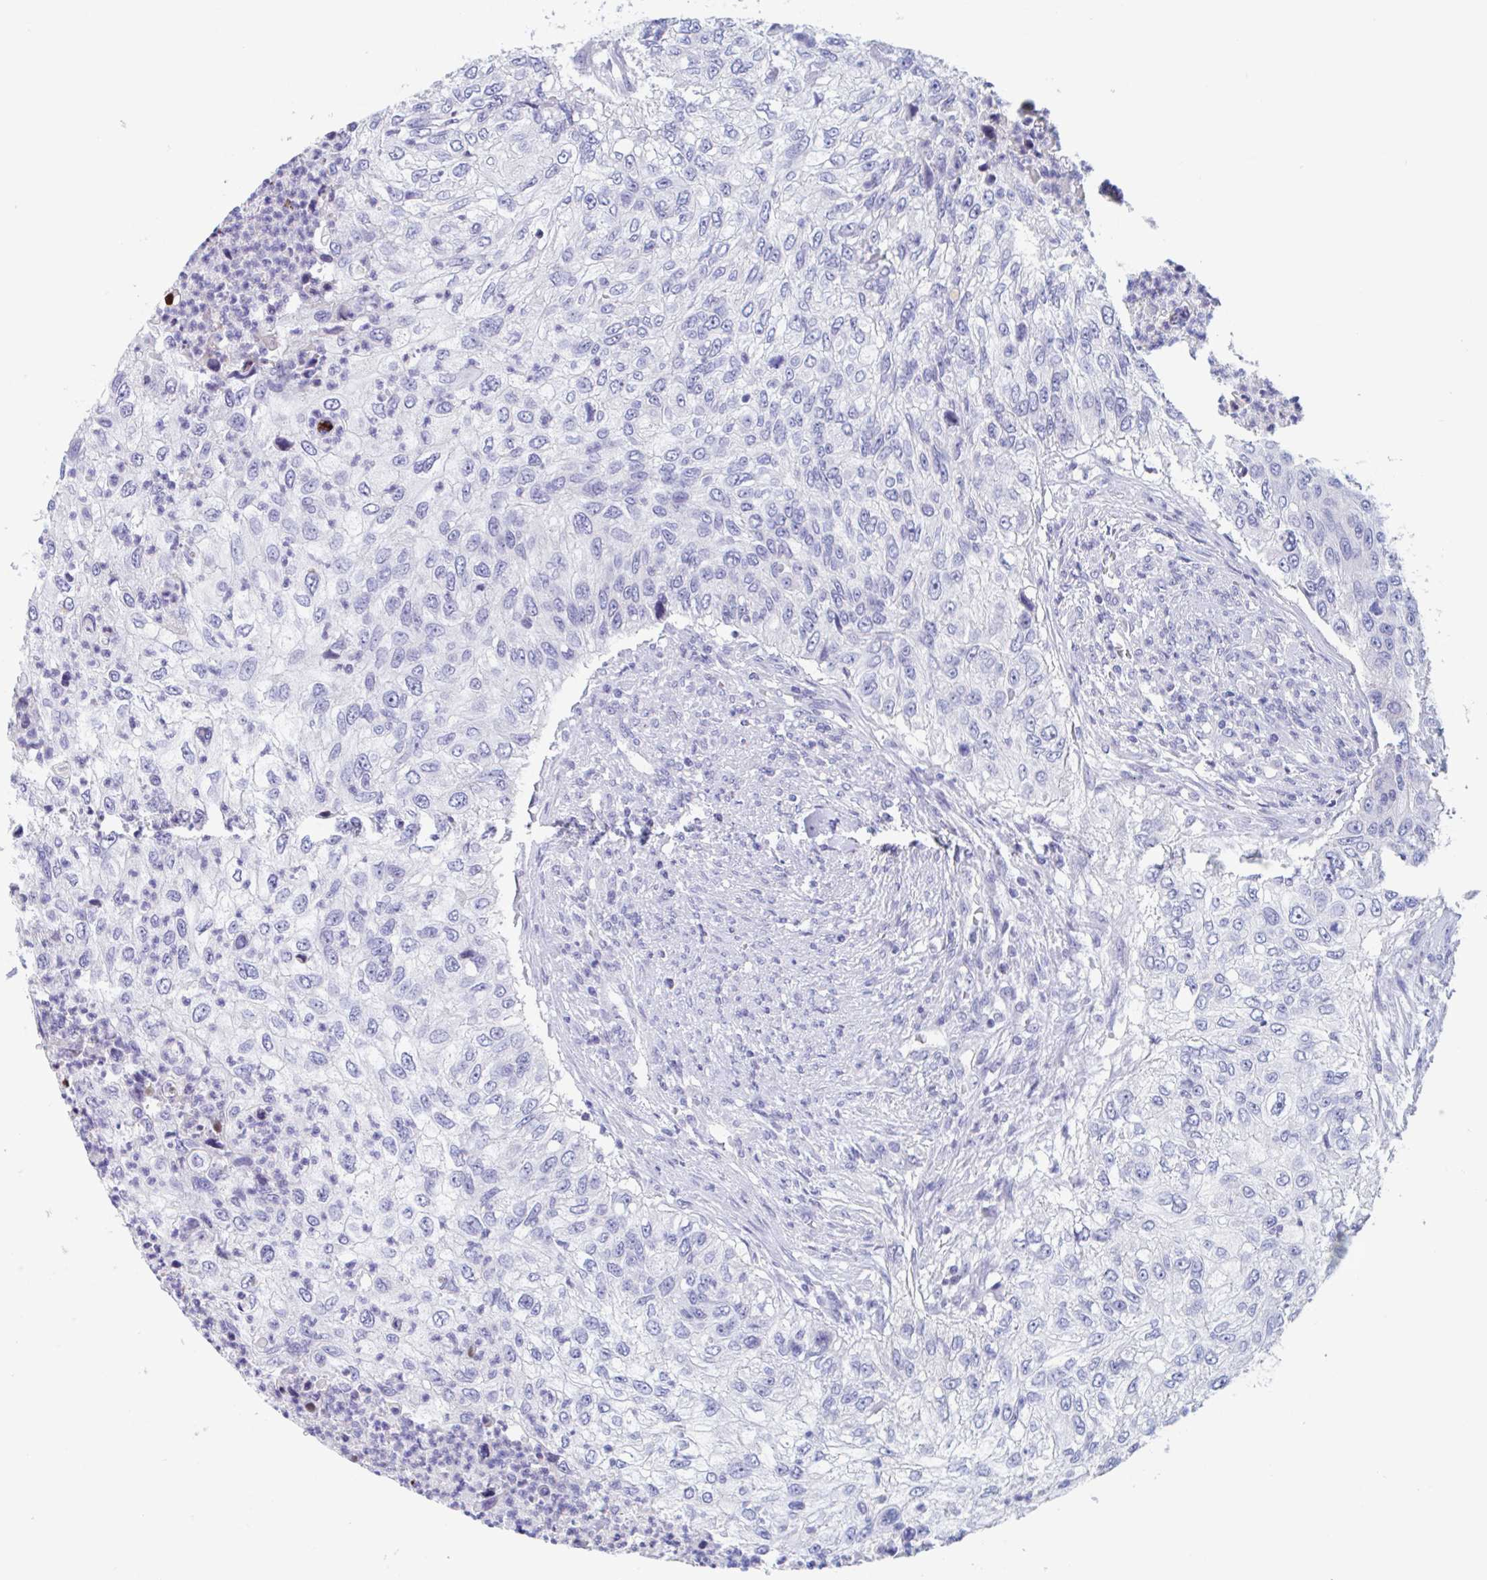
{"staining": {"intensity": "negative", "quantity": "none", "location": "none"}, "tissue": "urothelial cancer", "cell_type": "Tumor cells", "image_type": "cancer", "snomed": [{"axis": "morphology", "description": "Urothelial carcinoma, High grade"}, {"axis": "topography", "description": "Urinary bladder"}], "caption": "Urothelial cancer was stained to show a protein in brown. There is no significant positivity in tumor cells.", "gene": "UNKL", "patient": {"sex": "female", "age": 60}}